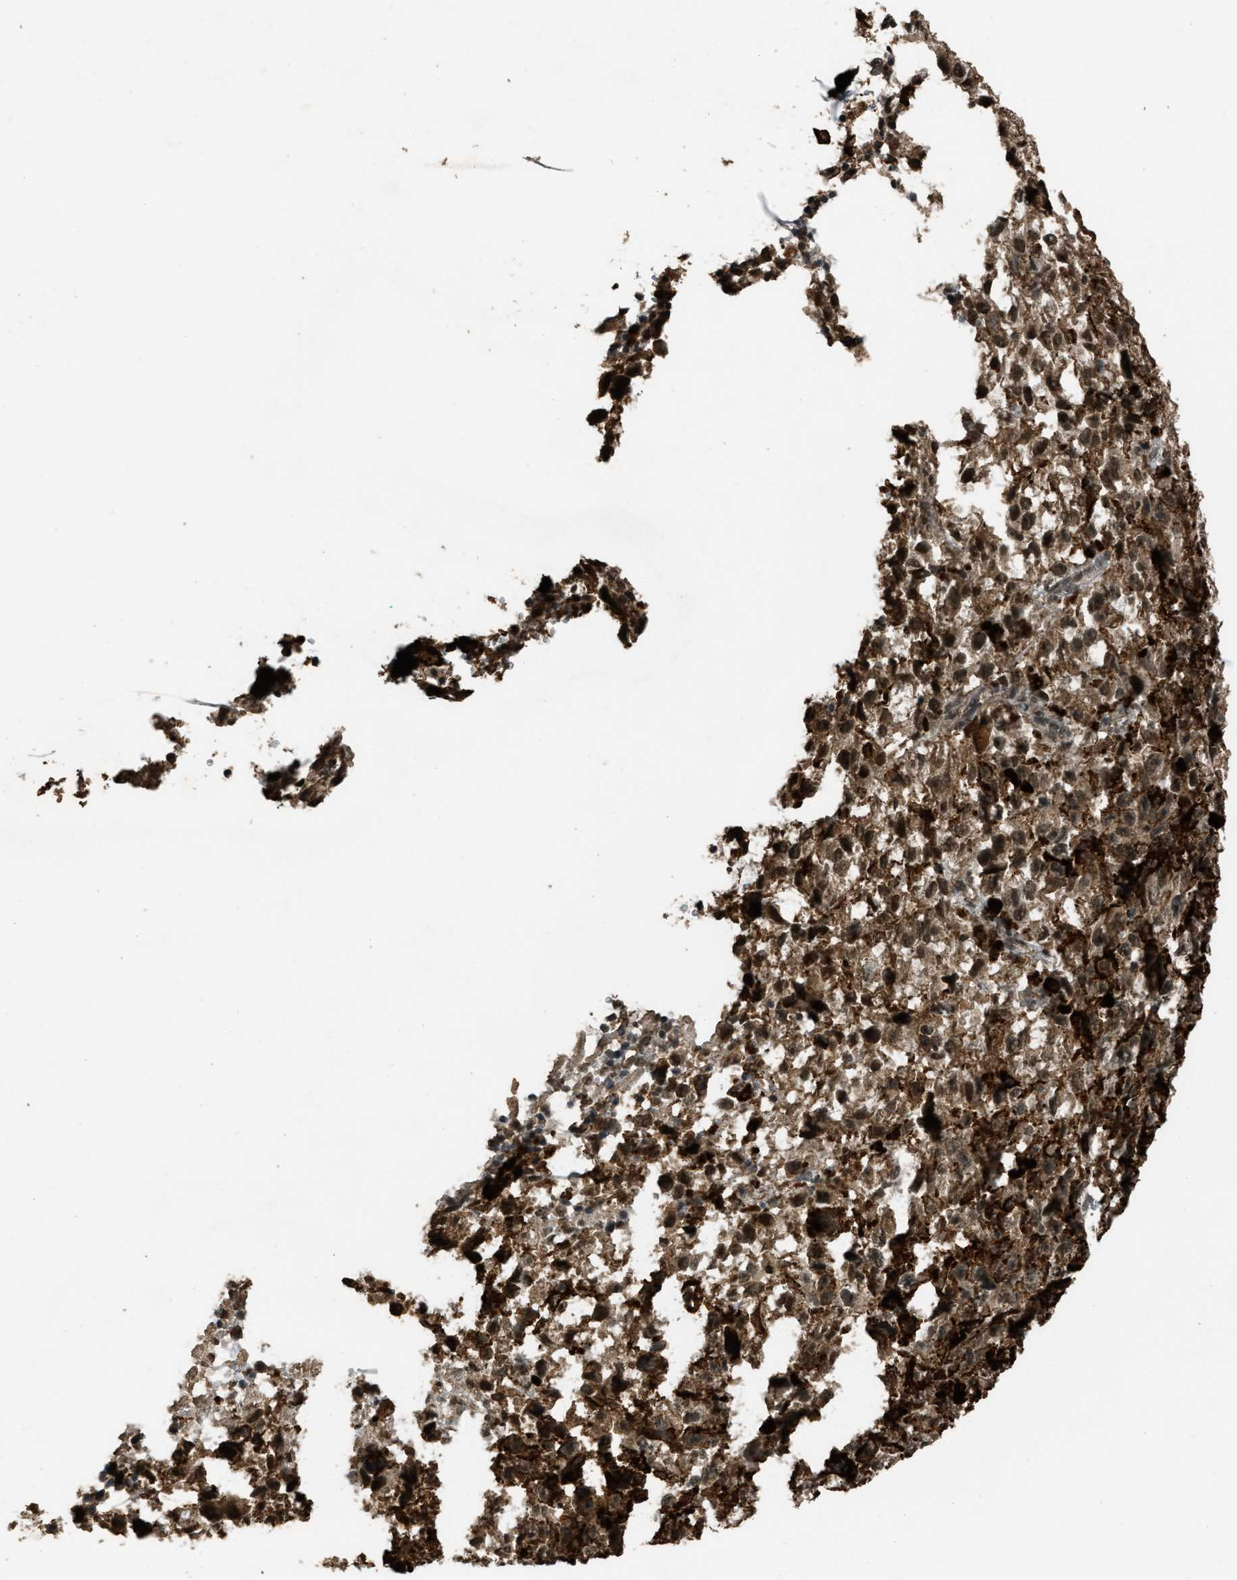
{"staining": {"intensity": "moderate", "quantity": ">75%", "location": "cytoplasmic/membranous,nuclear"}, "tissue": "melanoma", "cell_type": "Tumor cells", "image_type": "cancer", "snomed": [{"axis": "morphology", "description": "Malignant melanoma, NOS"}, {"axis": "topography", "description": "Skin"}], "caption": "Immunohistochemistry photomicrograph of human malignant melanoma stained for a protein (brown), which demonstrates medium levels of moderate cytoplasmic/membranous and nuclear expression in approximately >75% of tumor cells.", "gene": "SERTAD2", "patient": {"sex": "female", "age": 104}}